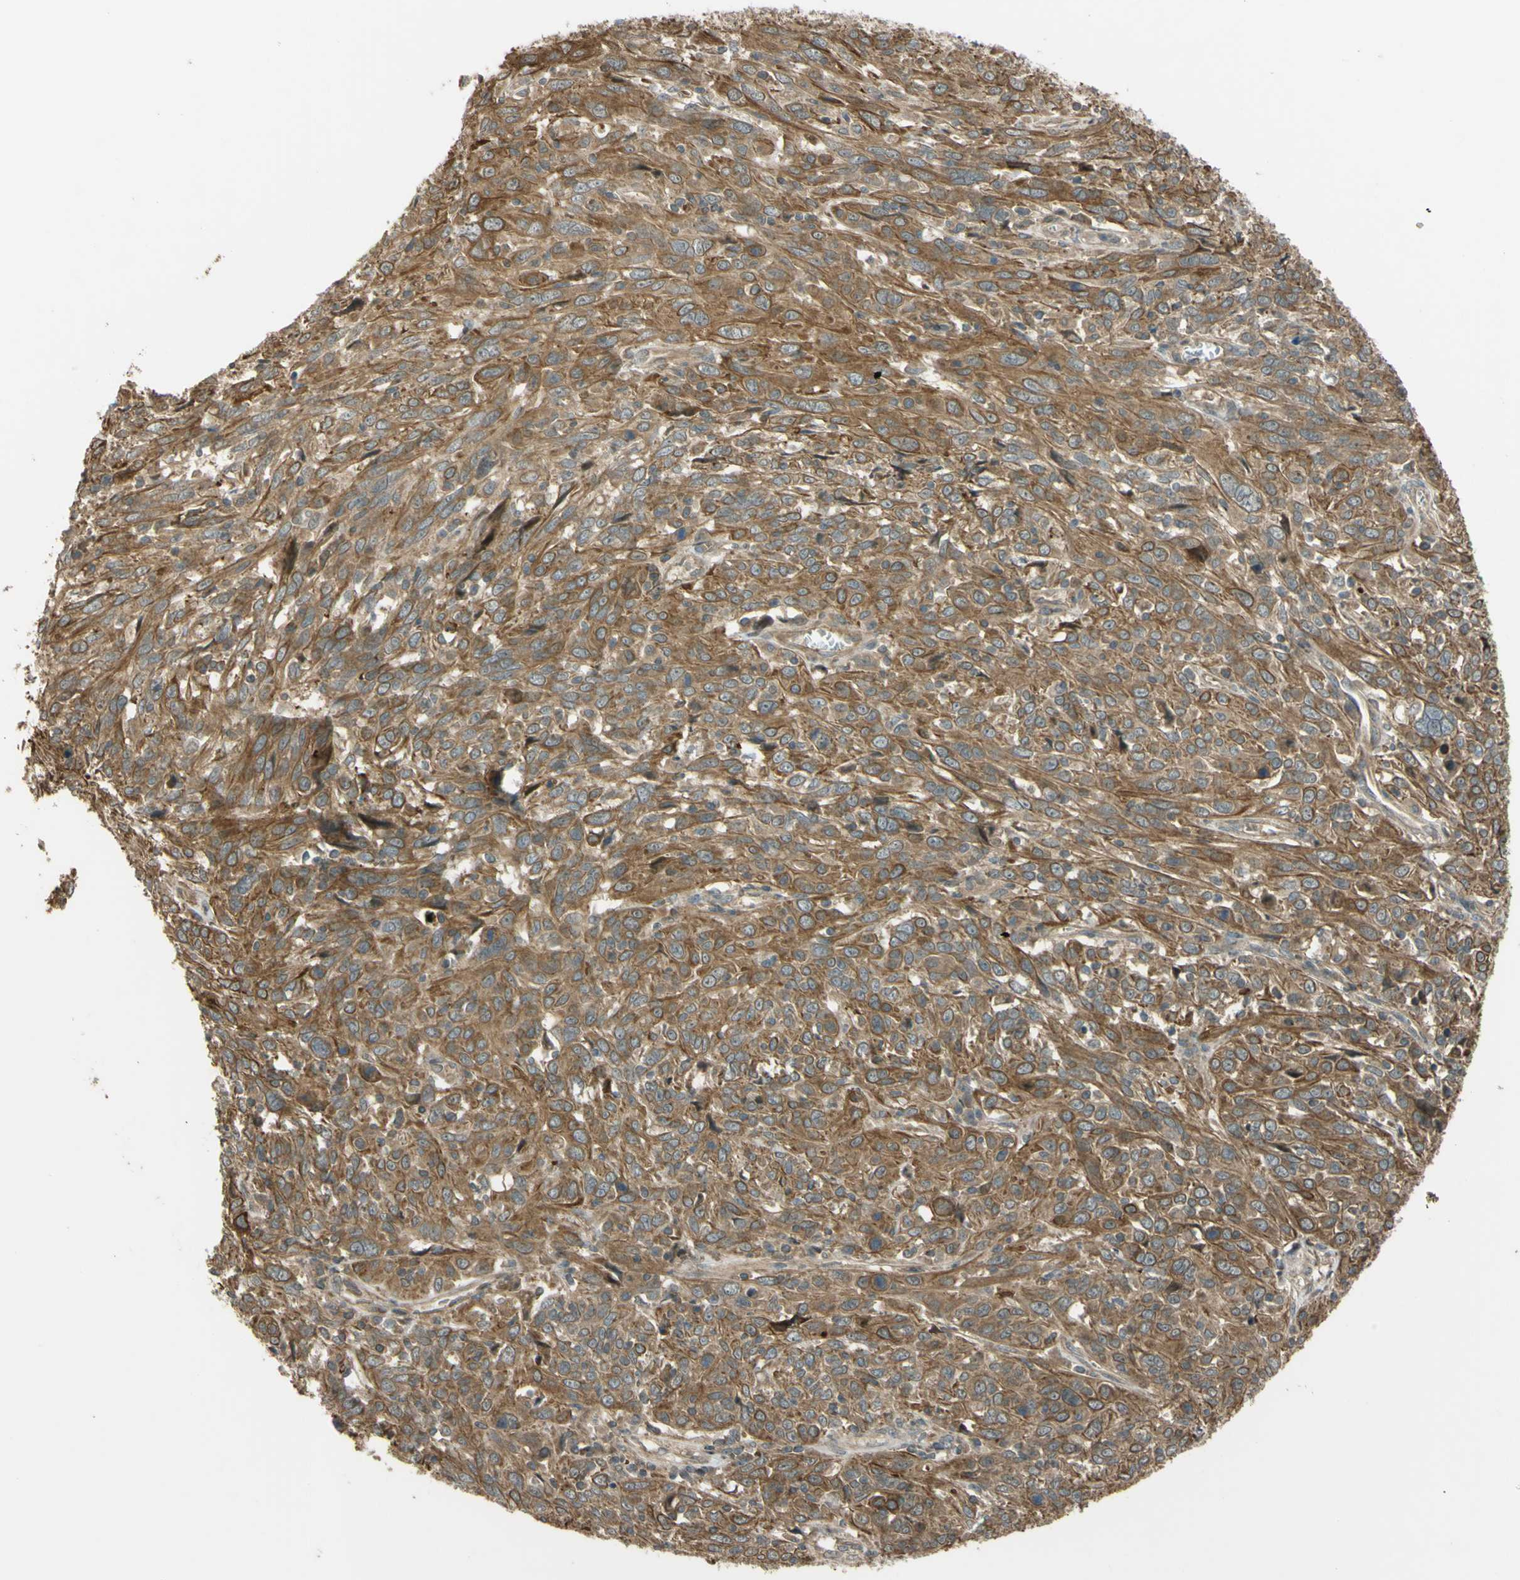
{"staining": {"intensity": "moderate", "quantity": ">75%", "location": "cytoplasmic/membranous"}, "tissue": "cervical cancer", "cell_type": "Tumor cells", "image_type": "cancer", "snomed": [{"axis": "morphology", "description": "Squamous cell carcinoma, NOS"}, {"axis": "topography", "description": "Cervix"}], "caption": "Immunohistochemical staining of human cervical squamous cell carcinoma reveals medium levels of moderate cytoplasmic/membranous expression in about >75% of tumor cells.", "gene": "FLII", "patient": {"sex": "female", "age": 46}}